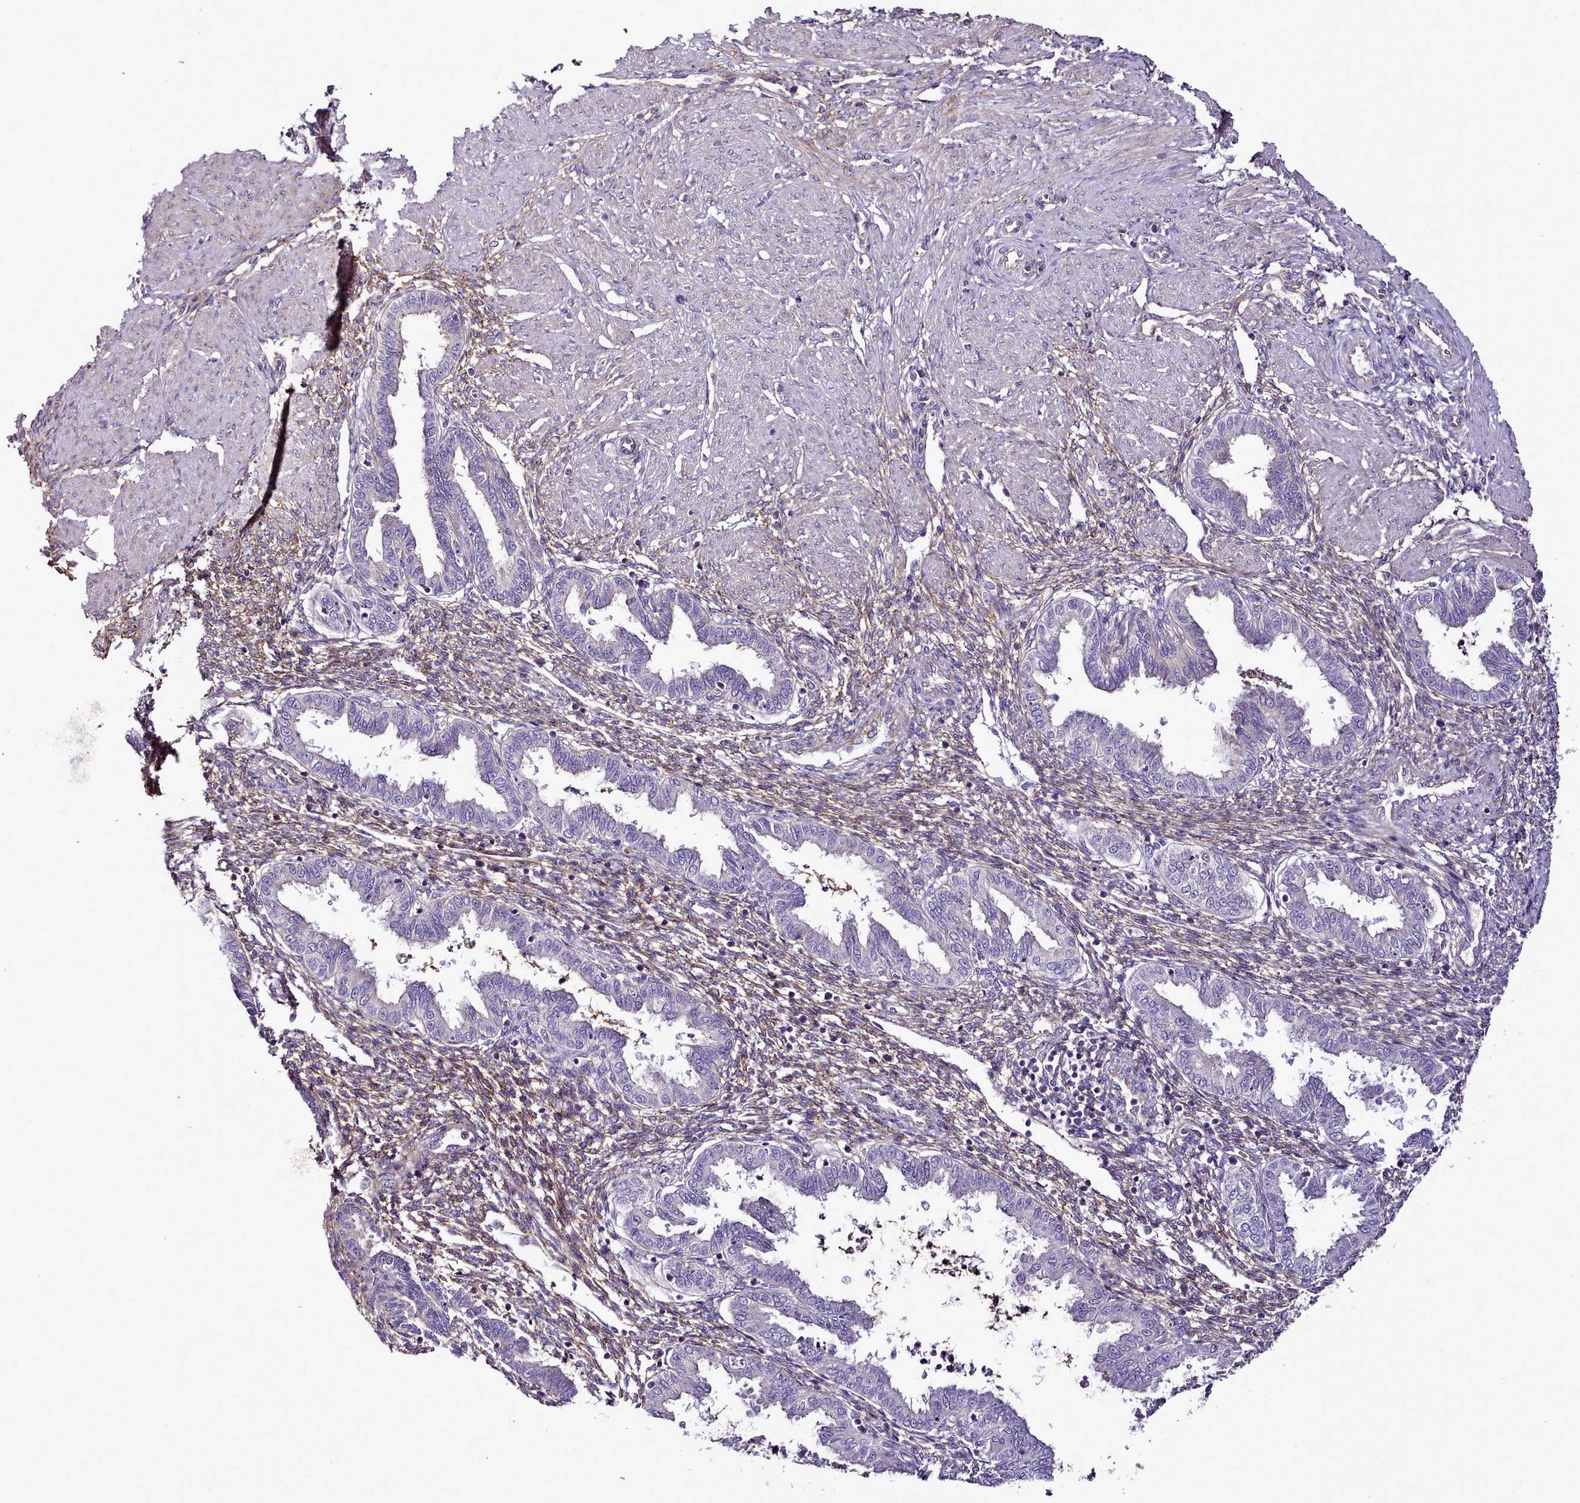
{"staining": {"intensity": "weak", "quantity": "25%-75%", "location": "cytoplasmic/membranous"}, "tissue": "endometrium", "cell_type": "Cells in endometrial stroma", "image_type": "normal", "snomed": [{"axis": "morphology", "description": "Normal tissue, NOS"}, {"axis": "topography", "description": "Endometrium"}], "caption": "Protein staining reveals weak cytoplasmic/membranous staining in about 25%-75% of cells in endometrial stroma in normal endometrium. (IHC, brightfield microscopy, high magnification).", "gene": "NBPF10", "patient": {"sex": "female", "age": 33}}